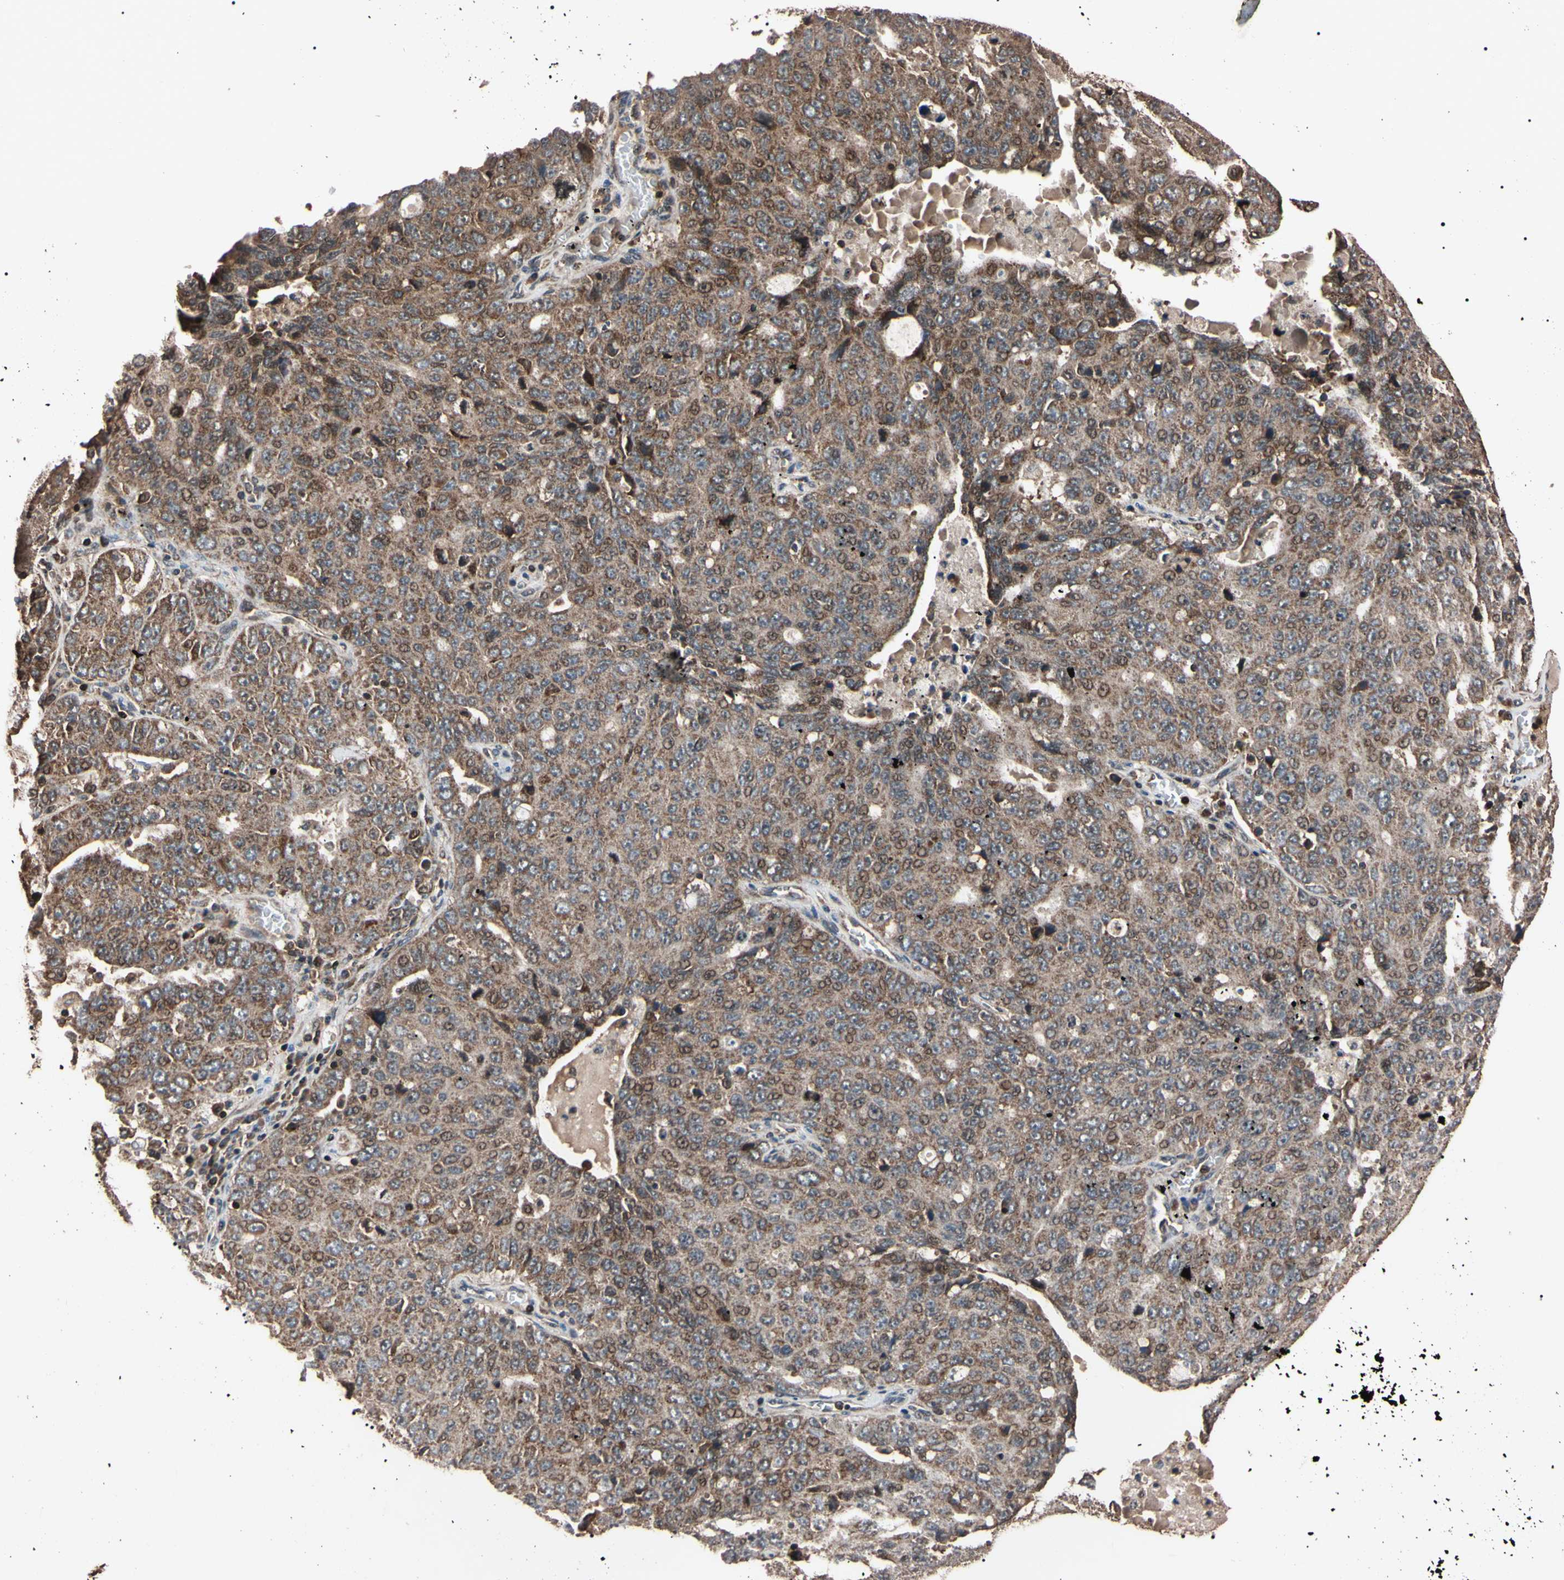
{"staining": {"intensity": "moderate", "quantity": ">75%", "location": "cytoplasmic/membranous,nuclear"}, "tissue": "ovarian cancer", "cell_type": "Tumor cells", "image_type": "cancer", "snomed": [{"axis": "morphology", "description": "Carcinoma, endometroid"}, {"axis": "topography", "description": "Ovary"}], "caption": "Ovarian cancer stained for a protein reveals moderate cytoplasmic/membranous and nuclear positivity in tumor cells.", "gene": "TNFRSF1A", "patient": {"sex": "female", "age": 62}}